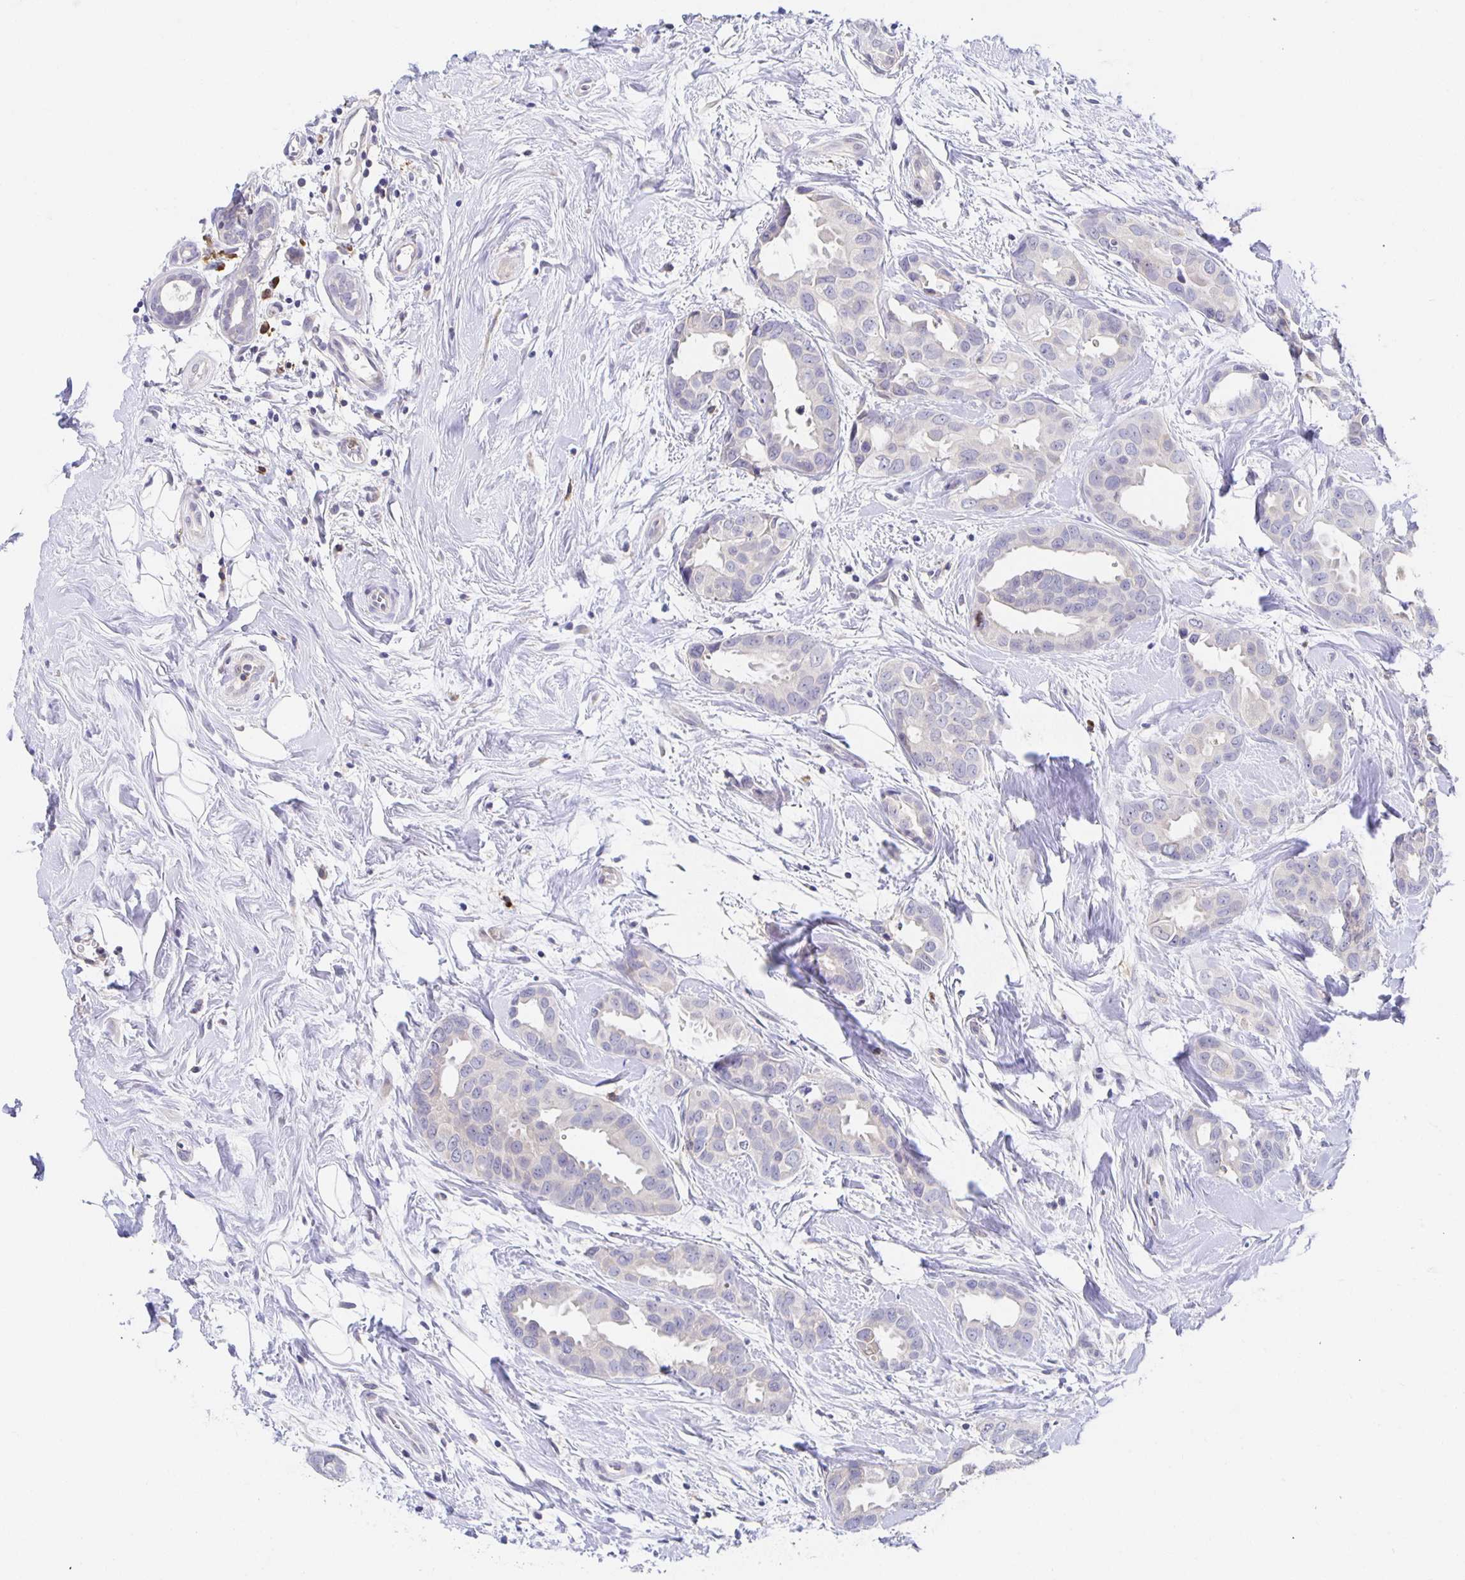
{"staining": {"intensity": "negative", "quantity": "none", "location": "none"}, "tissue": "breast cancer", "cell_type": "Tumor cells", "image_type": "cancer", "snomed": [{"axis": "morphology", "description": "Duct carcinoma"}, {"axis": "topography", "description": "Breast"}], "caption": "An image of breast cancer stained for a protein shows no brown staining in tumor cells. (DAB IHC with hematoxylin counter stain).", "gene": "BAD", "patient": {"sex": "female", "age": 45}}